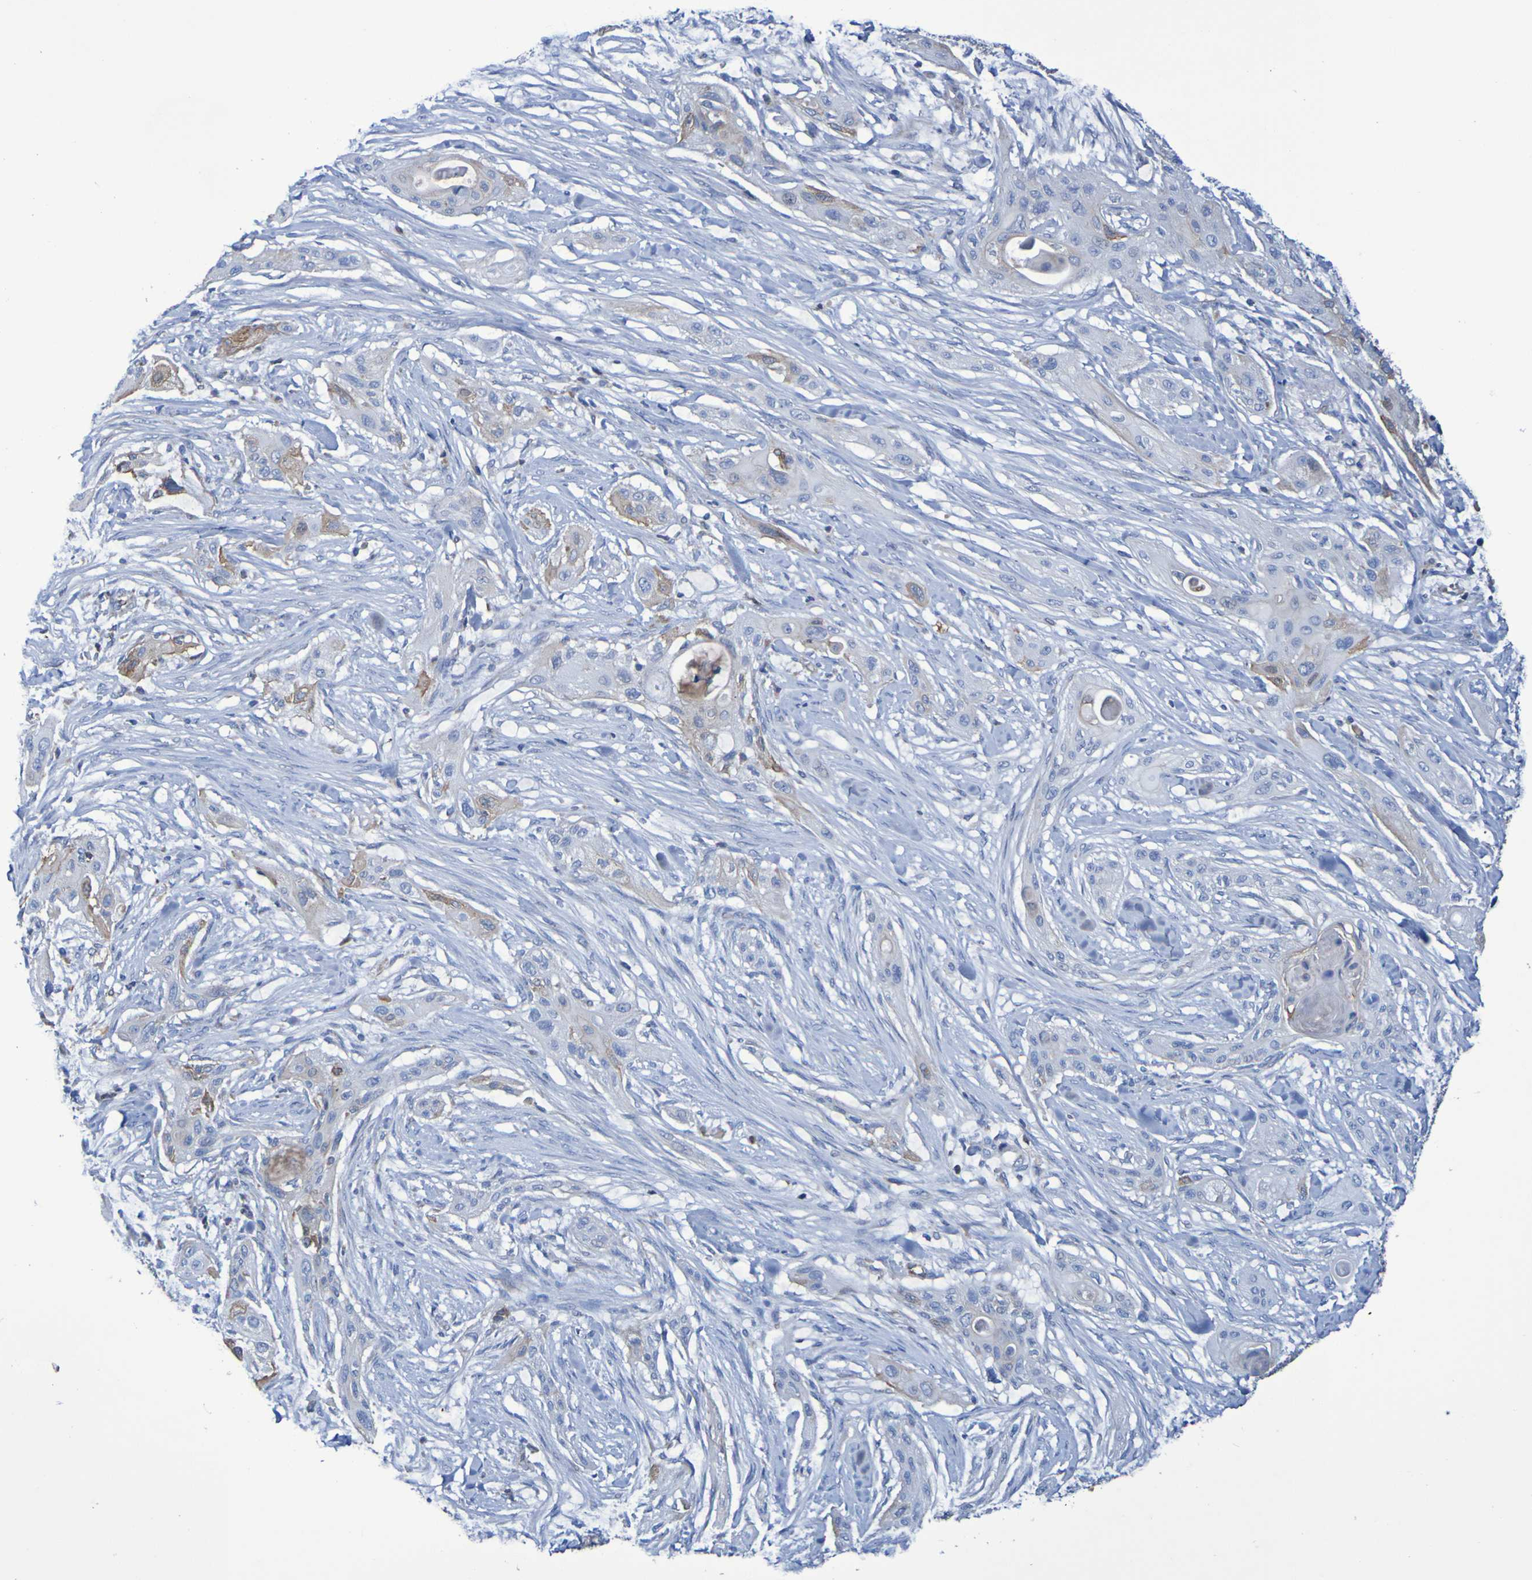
{"staining": {"intensity": "weak", "quantity": "25%-75%", "location": "cytoplasmic/membranous"}, "tissue": "lung cancer", "cell_type": "Tumor cells", "image_type": "cancer", "snomed": [{"axis": "morphology", "description": "Squamous cell carcinoma, NOS"}, {"axis": "topography", "description": "Lung"}], "caption": "High-power microscopy captured an IHC photomicrograph of lung cancer (squamous cell carcinoma), revealing weak cytoplasmic/membranous positivity in about 25%-75% of tumor cells.", "gene": "CNTN2", "patient": {"sex": "female", "age": 47}}